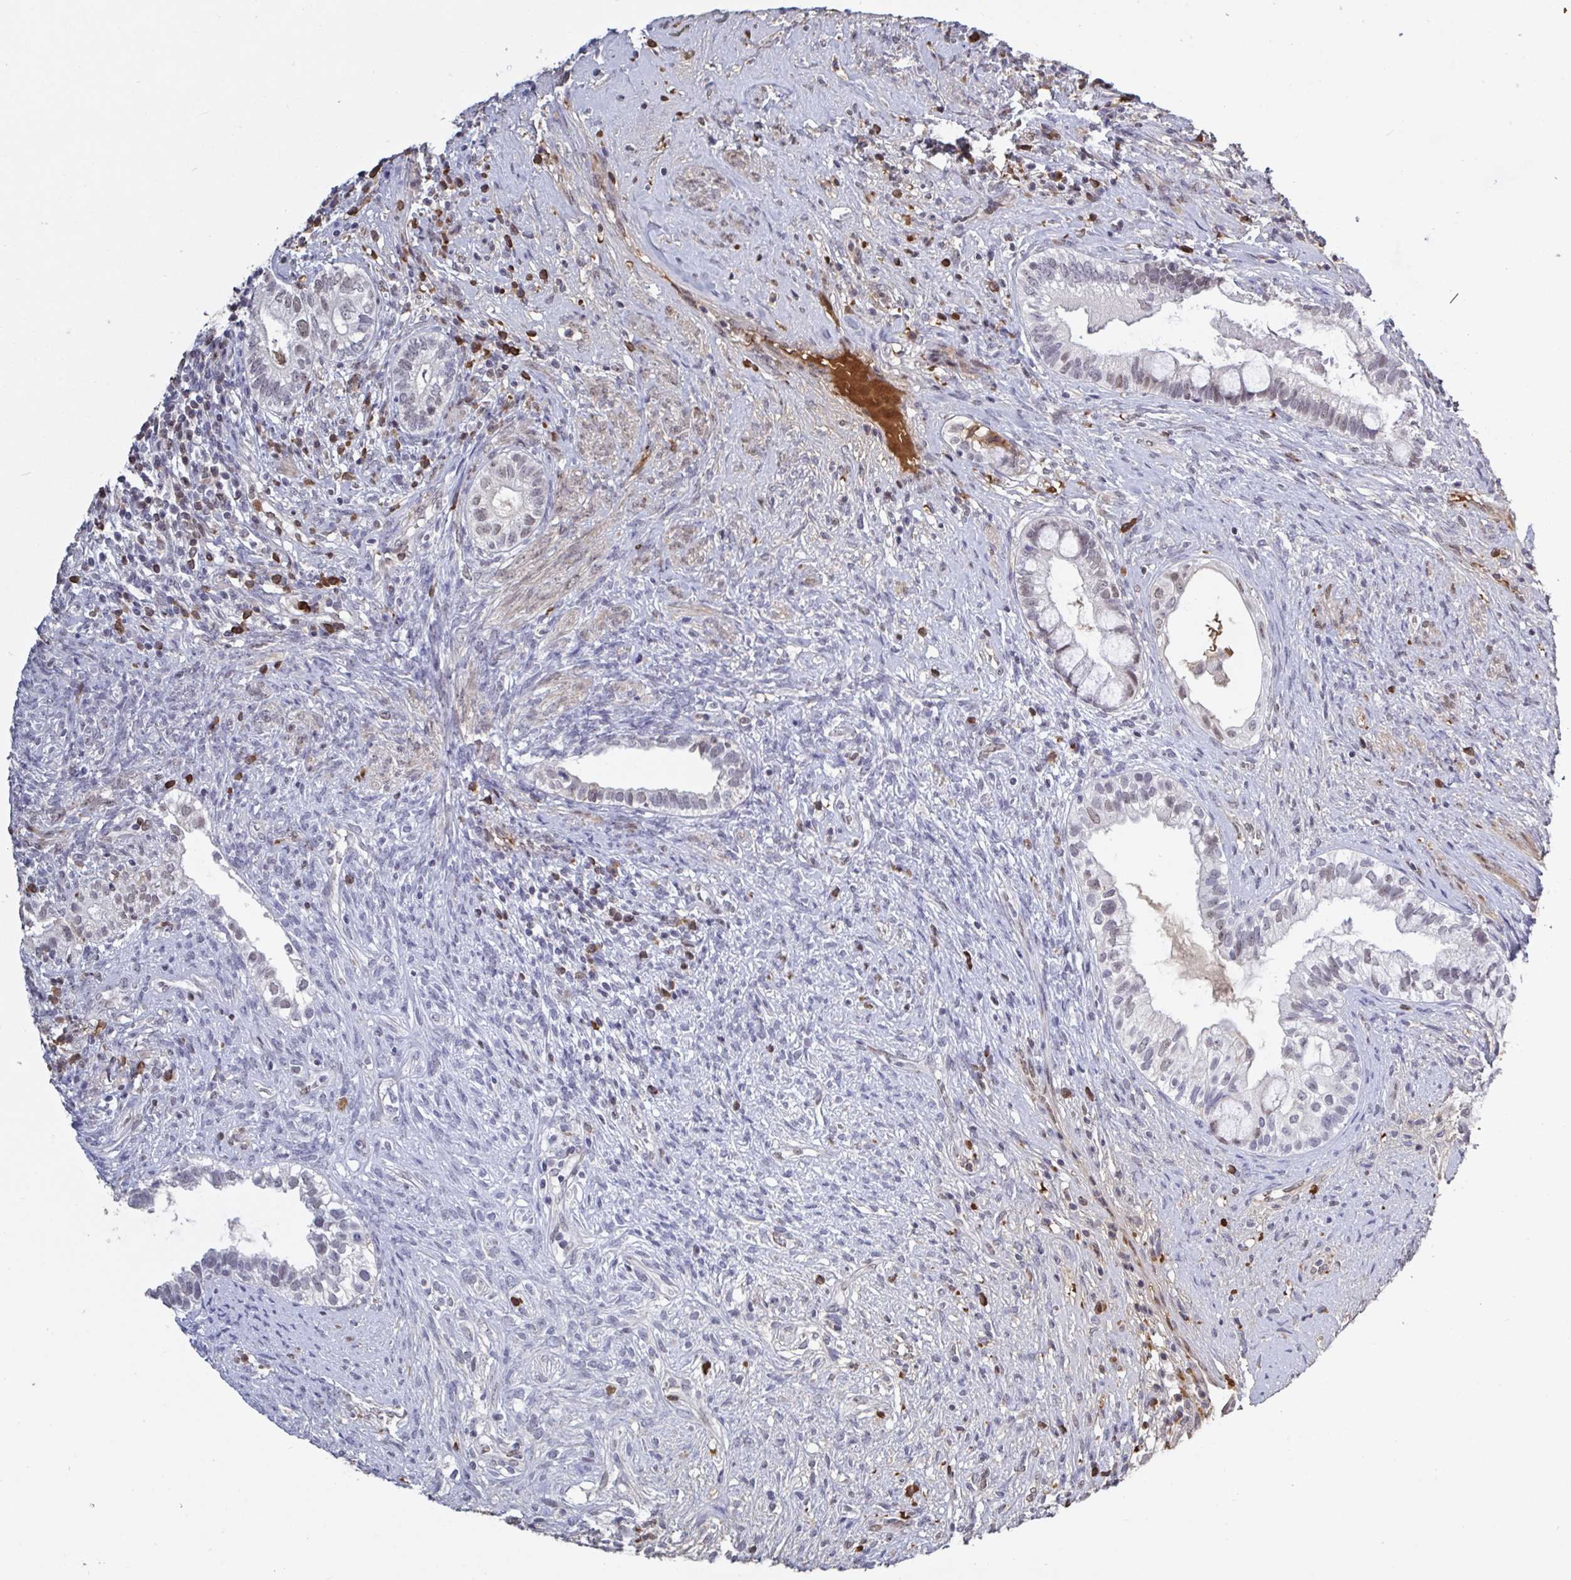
{"staining": {"intensity": "weak", "quantity": "25%-75%", "location": "nuclear"}, "tissue": "testis cancer", "cell_type": "Tumor cells", "image_type": "cancer", "snomed": [{"axis": "morphology", "description": "Seminoma, NOS"}, {"axis": "morphology", "description": "Carcinoma, Embryonal, NOS"}, {"axis": "topography", "description": "Testis"}], "caption": "Immunohistochemical staining of testis cancer (embryonal carcinoma) demonstrates low levels of weak nuclear protein positivity in approximately 25%-75% of tumor cells. (brown staining indicates protein expression, while blue staining denotes nuclei).", "gene": "BCL7B", "patient": {"sex": "male", "age": 41}}